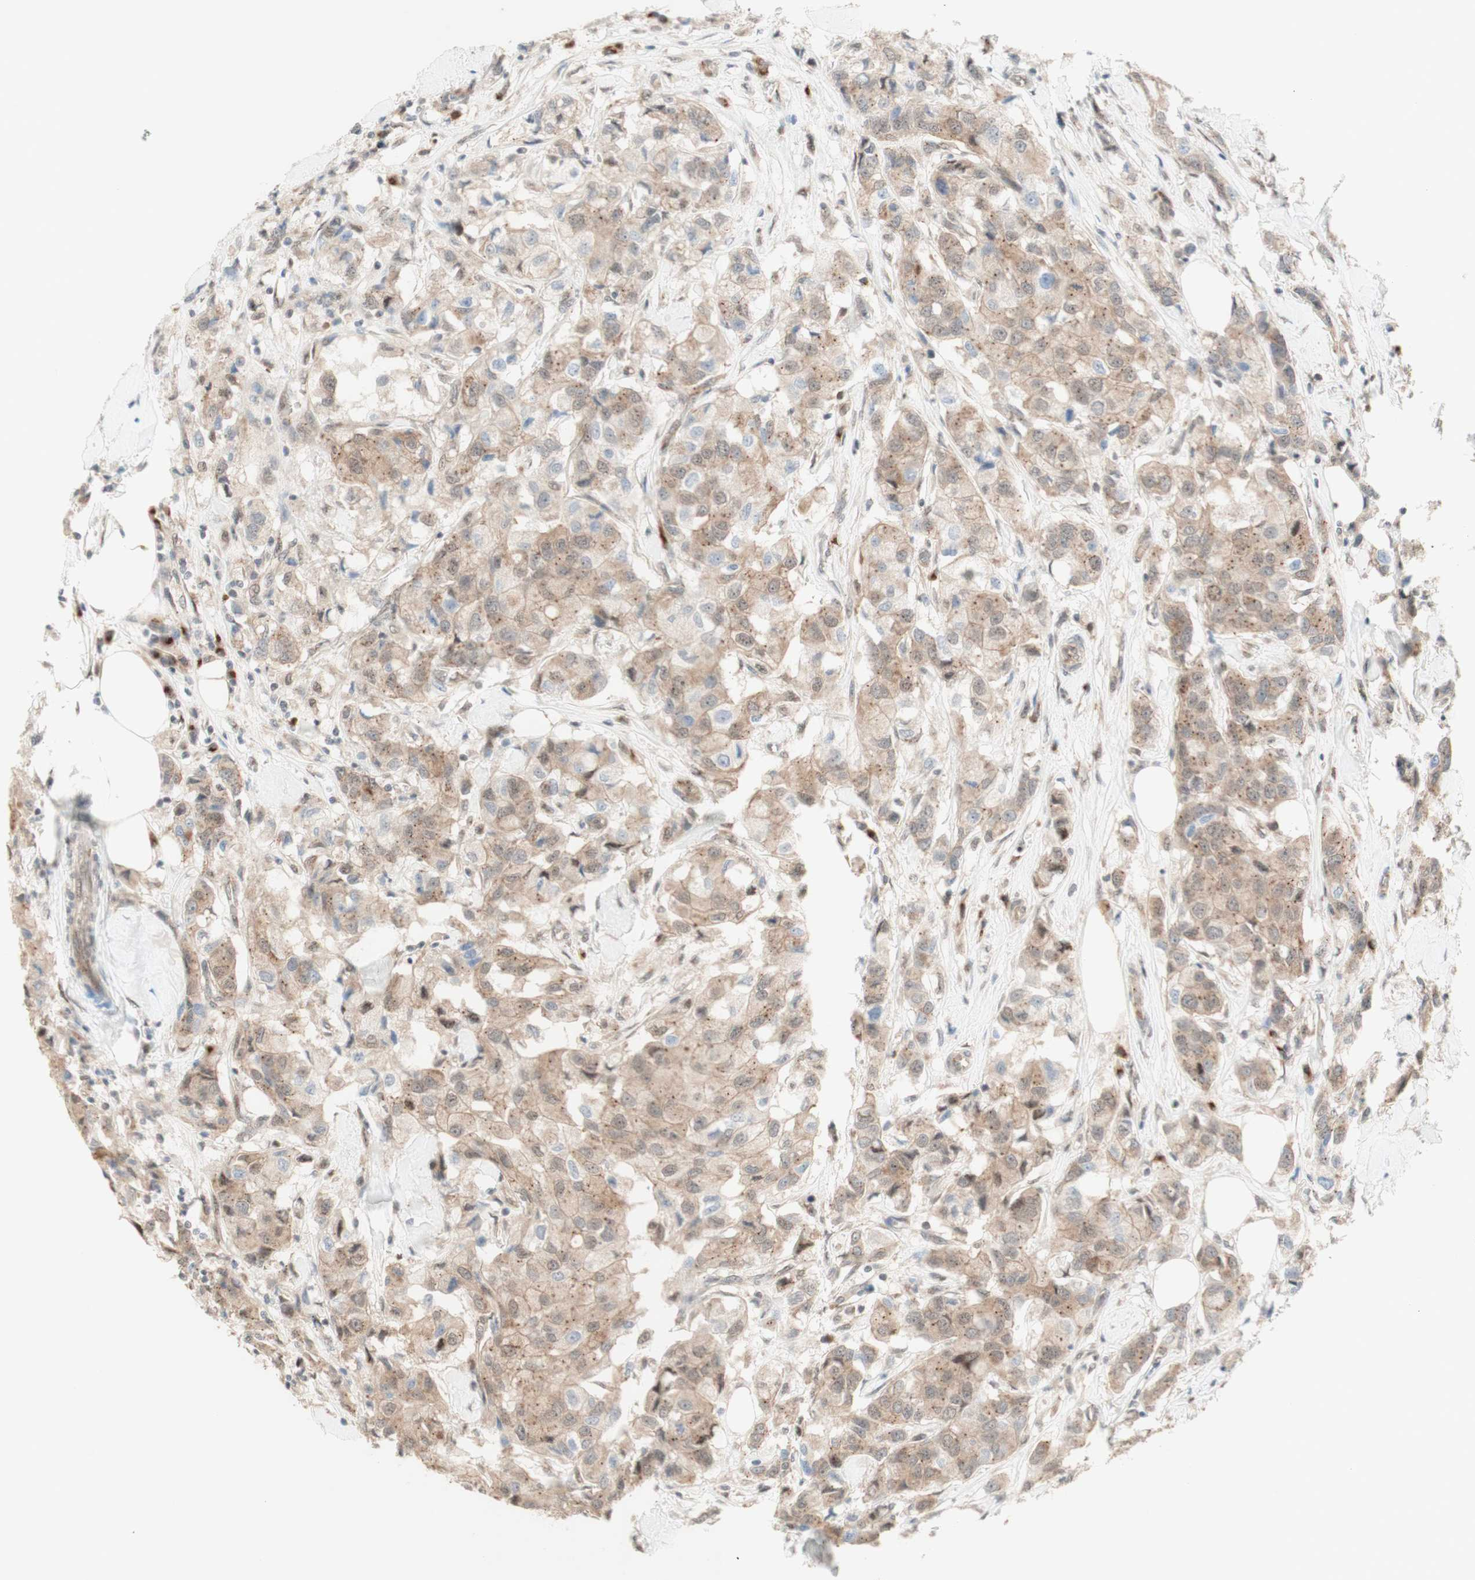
{"staining": {"intensity": "moderate", "quantity": ">75%", "location": "cytoplasmic/membranous"}, "tissue": "breast cancer", "cell_type": "Tumor cells", "image_type": "cancer", "snomed": [{"axis": "morphology", "description": "Duct carcinoma"}, {"axis": "topography", "description": "Breast"}], "caption": "A histopathology image of human breast infiltrating ductal carcinoma stained for a protein reveals moderate cytoplasmic/membranous brown staining in tumor cells. The protein of interest is shown in brown color, while the nuclei are stained blue.", "gene": "CYLD", "patient": {"sex": "female", "age": 80}}